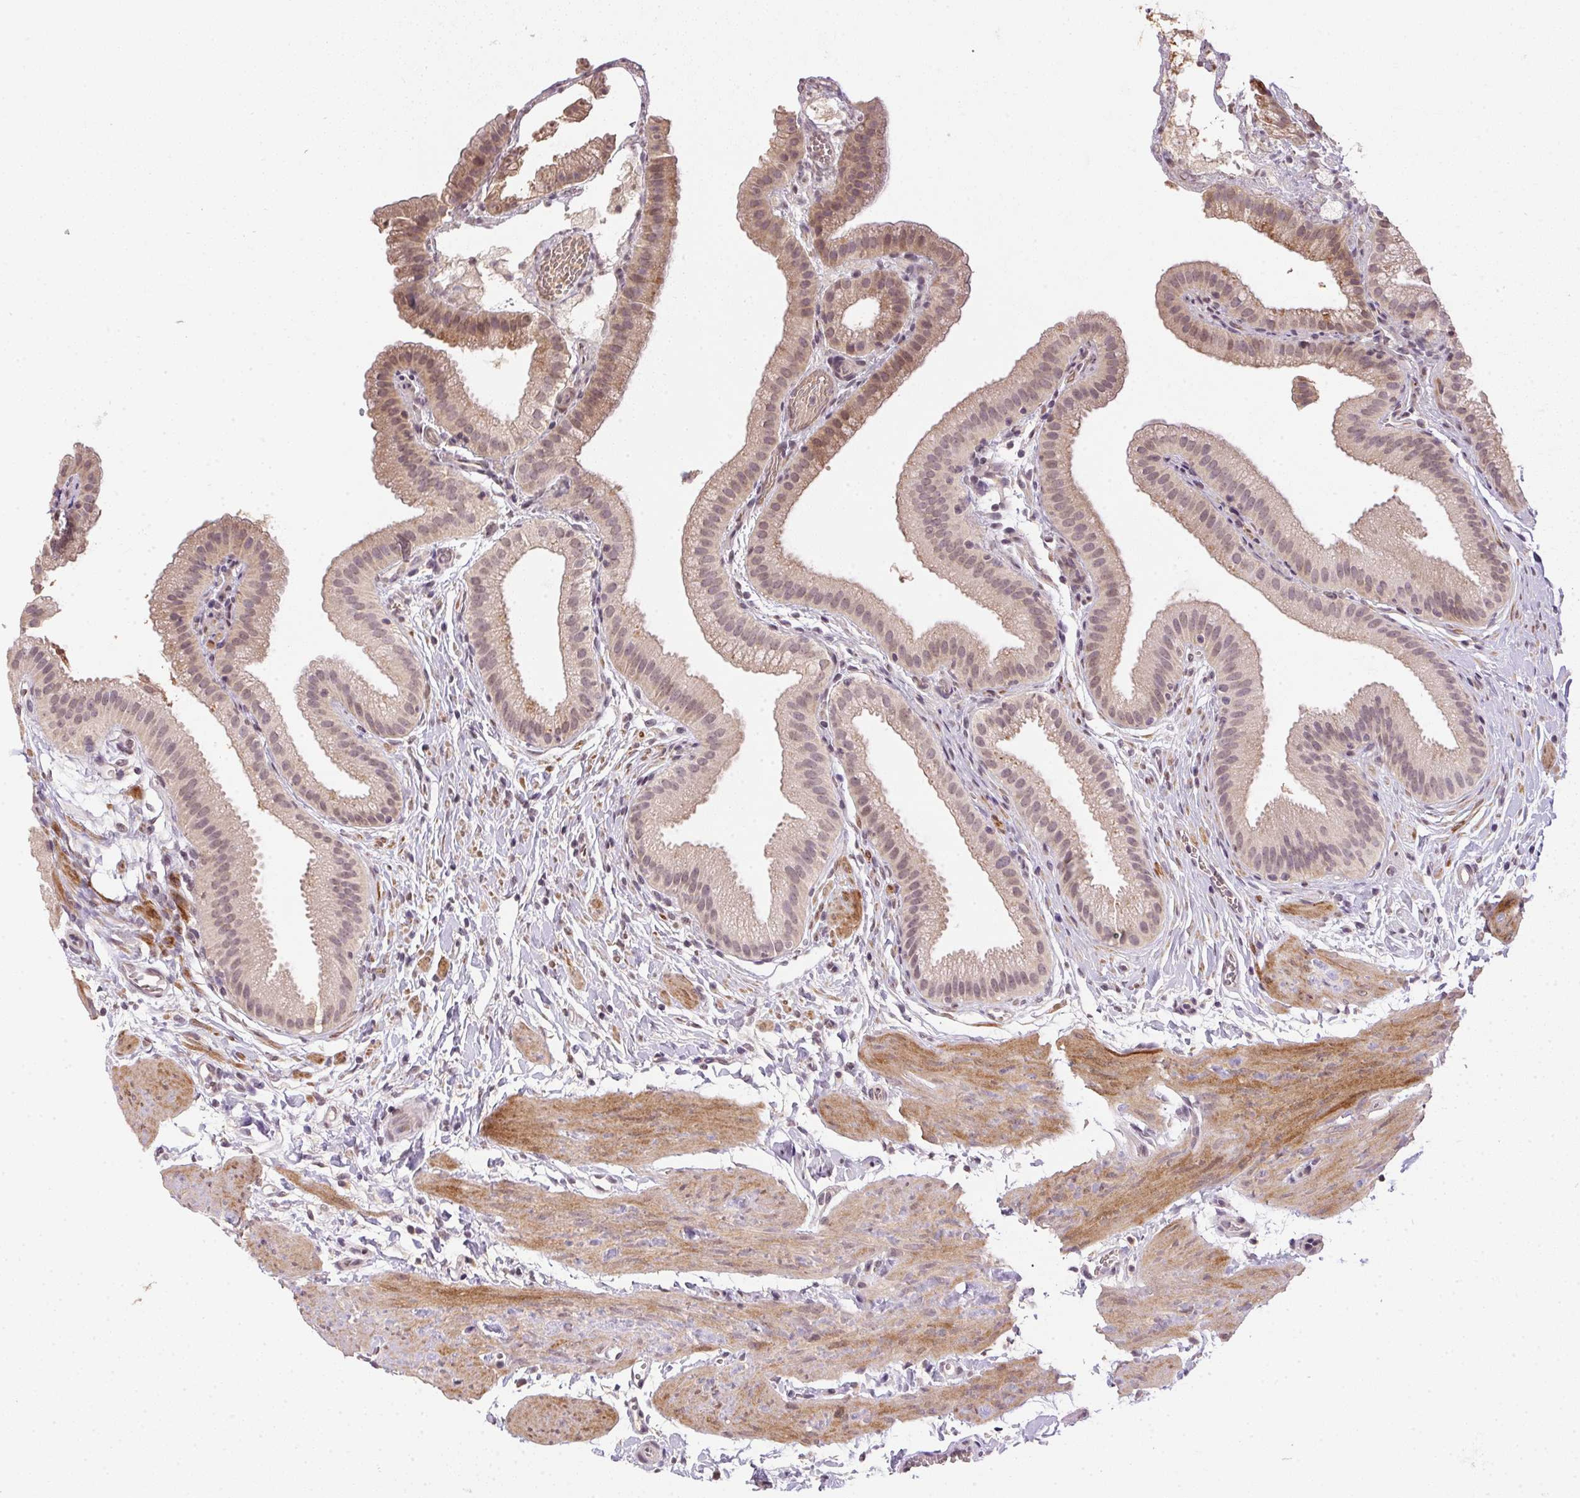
{"staining": {"intensity": "weak", "quantity": "<25%", "location": "cytoplasmic/membranous"}, "tissue": "gallbladder", "cell_type": "Glandular cells", "image_type": "normal", "snomed": [{"axis": "morphology", "description": "Normal tissue, NOS"}, {"axis": "topography", "description": "Gallbladder"}], "caption": "Protein analysis of unremarkable gallbladder displays no significant positivity in glandular cells. (DAB (3,3'-diaminobenzidine) IHC visualized using brightfield microscopy, high magnification).", "gene": "PPP4R4", "patient": {"sex": "female", "age": 63}}